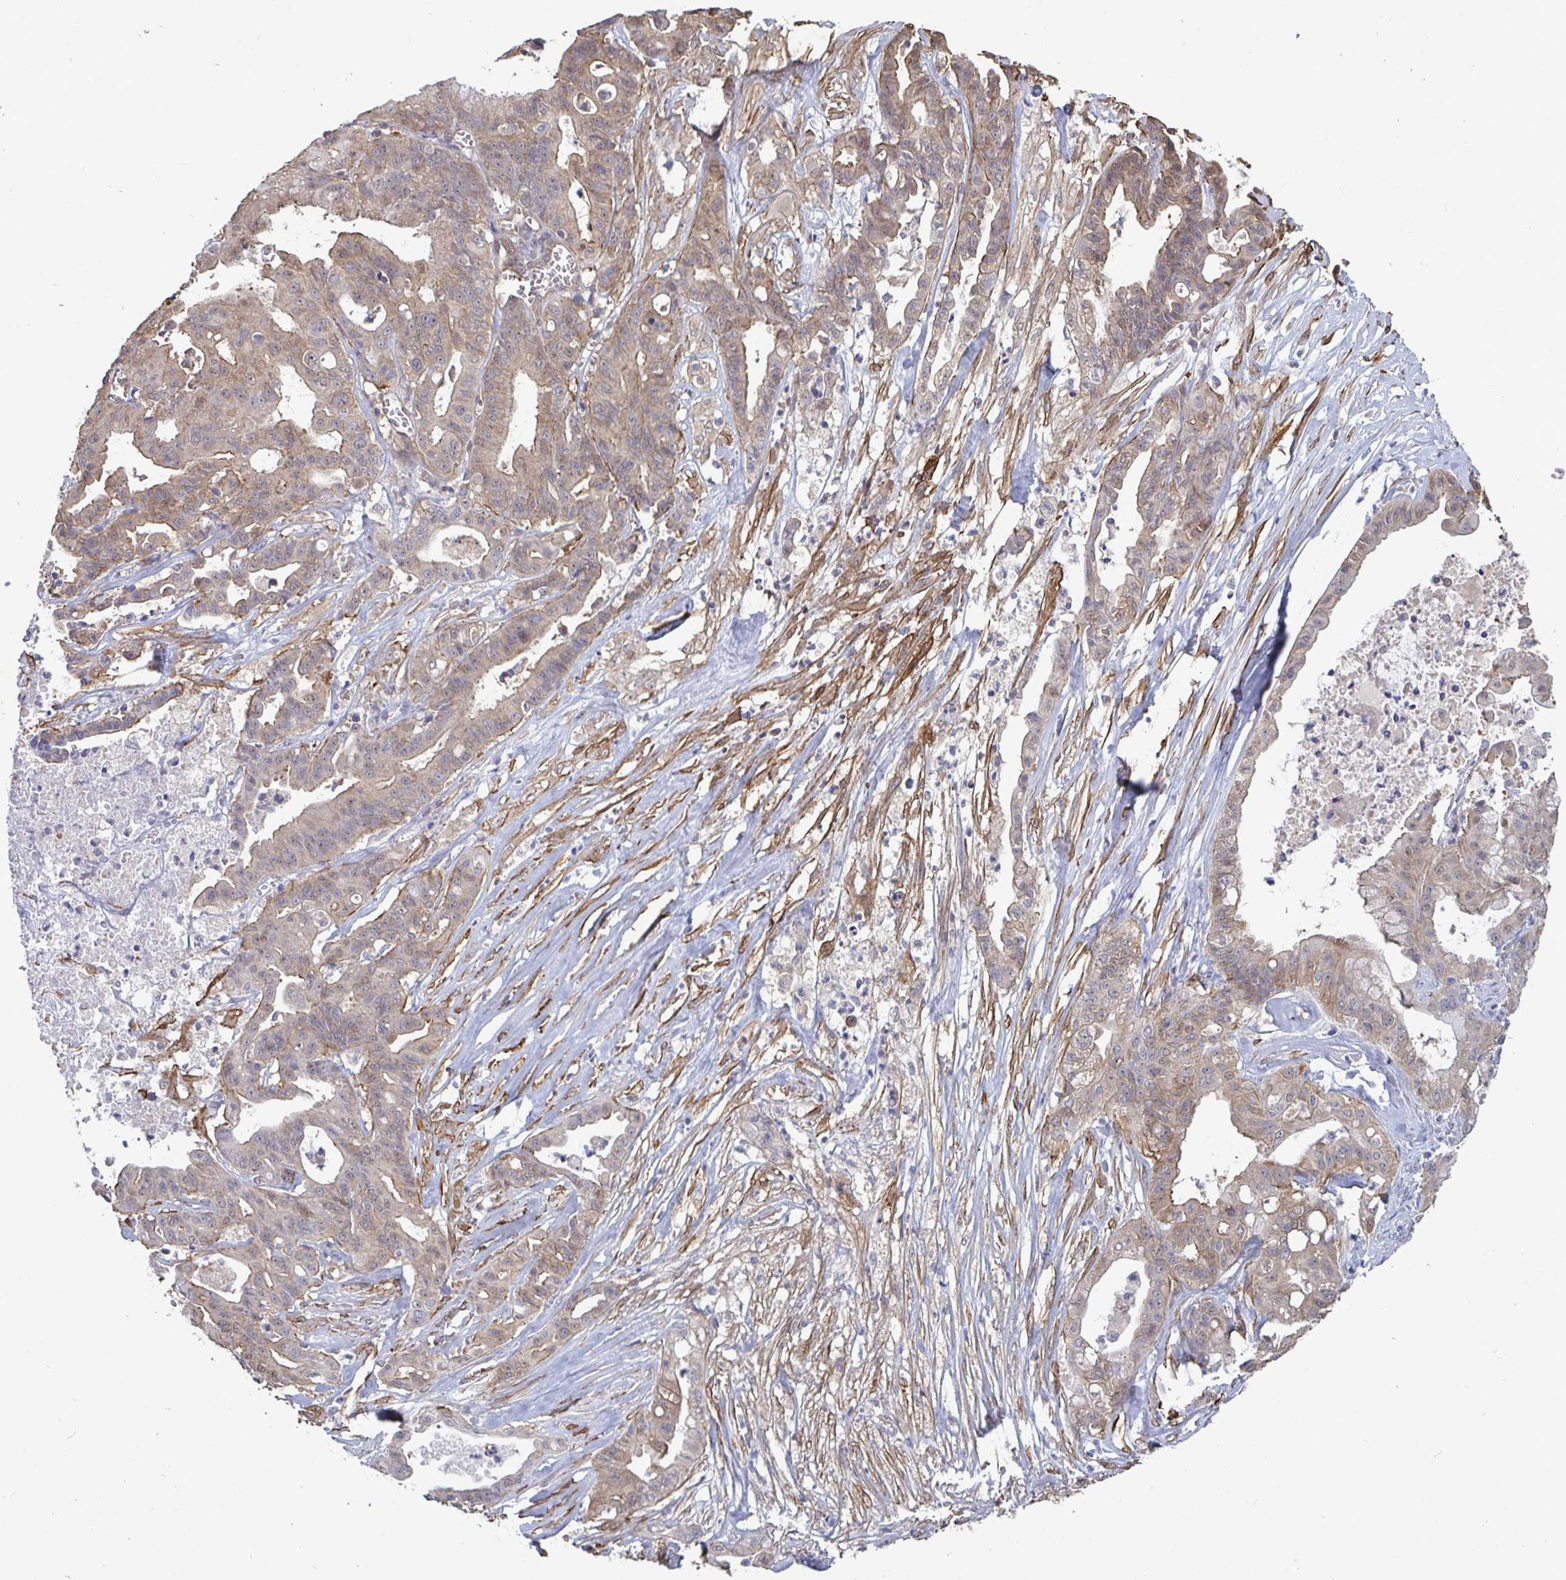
{"staining": {"intensity": "weak", "quantity": "<25%", "location": "cytoplasmic/membranous"}, "tissue": "ovarian cancer", "cell_type": "Tumor cells", "image_type": "cancer", "snomed": [{"axis": "morphology", "description": "Cystadenocarcinoma, mucinous, NOS"}, {"axis": "topography", "description": "Ovary"}], "caption": "Tumor cells show no significant protein positivity in mucinous cystadenocarcinoma (ovarian).", "gene": "ISCU", "patient": {"sex": "female", "age": 70}}